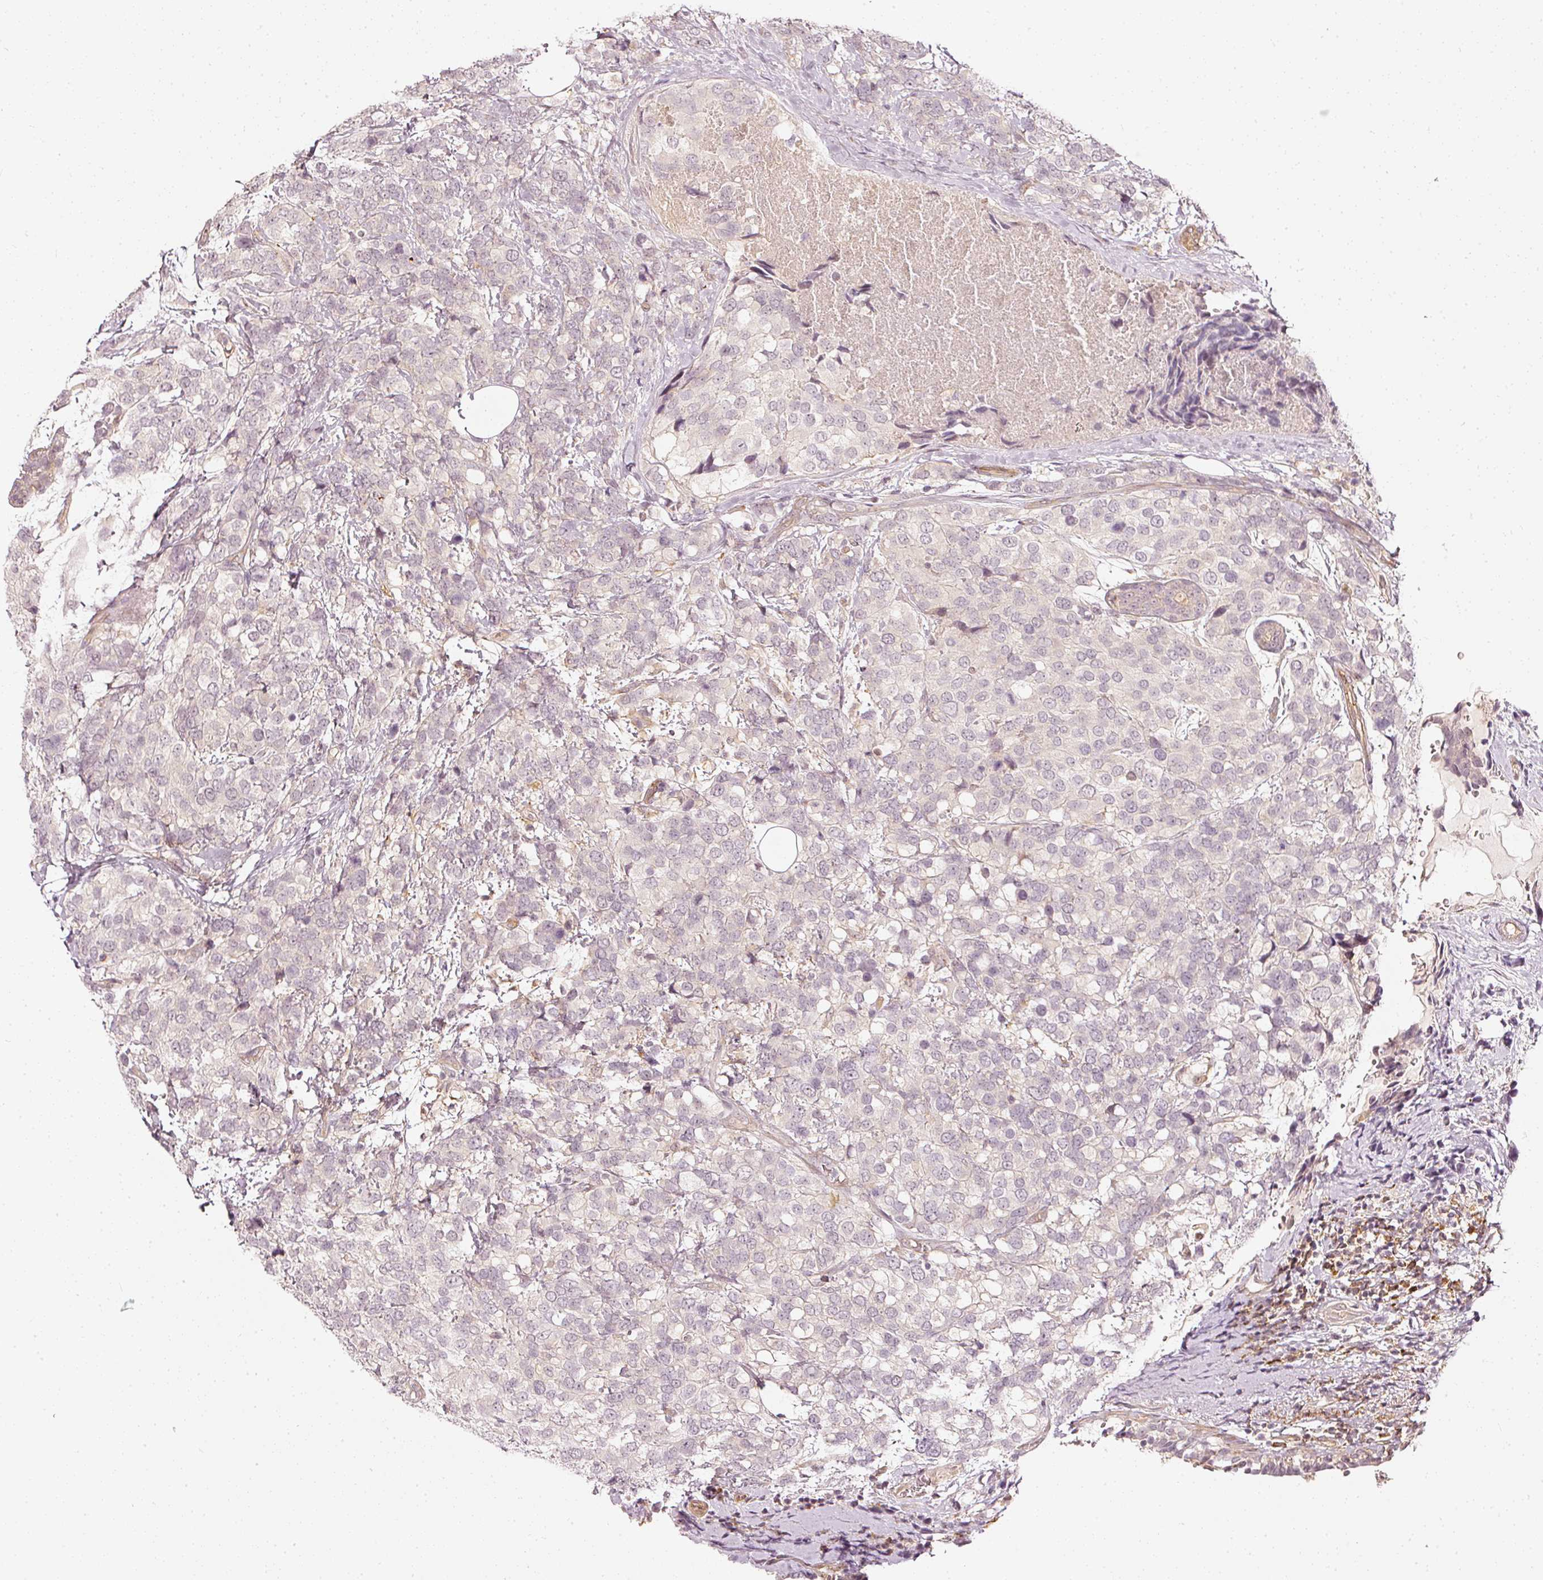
{"staining": {"intensity": "negative", "quantity": "none", "location": "none"}, "tissue": "breast cancer", "cell_type": "Tumor cells", "image_type": "cancer", "snomed": [{"axis": "morphology", "description": "Lobular carcinoma"}, {"axis": "topography", "description": "Breast"}], "caption": "Immunohistochemistry (IHC) photomicrograph of neoplastic tissue: breast cancer stained with DAB shows no significant protein positivity in tumor cells.", "gene": "DRD2", "patient": {"sex": "female", "age": 59}}